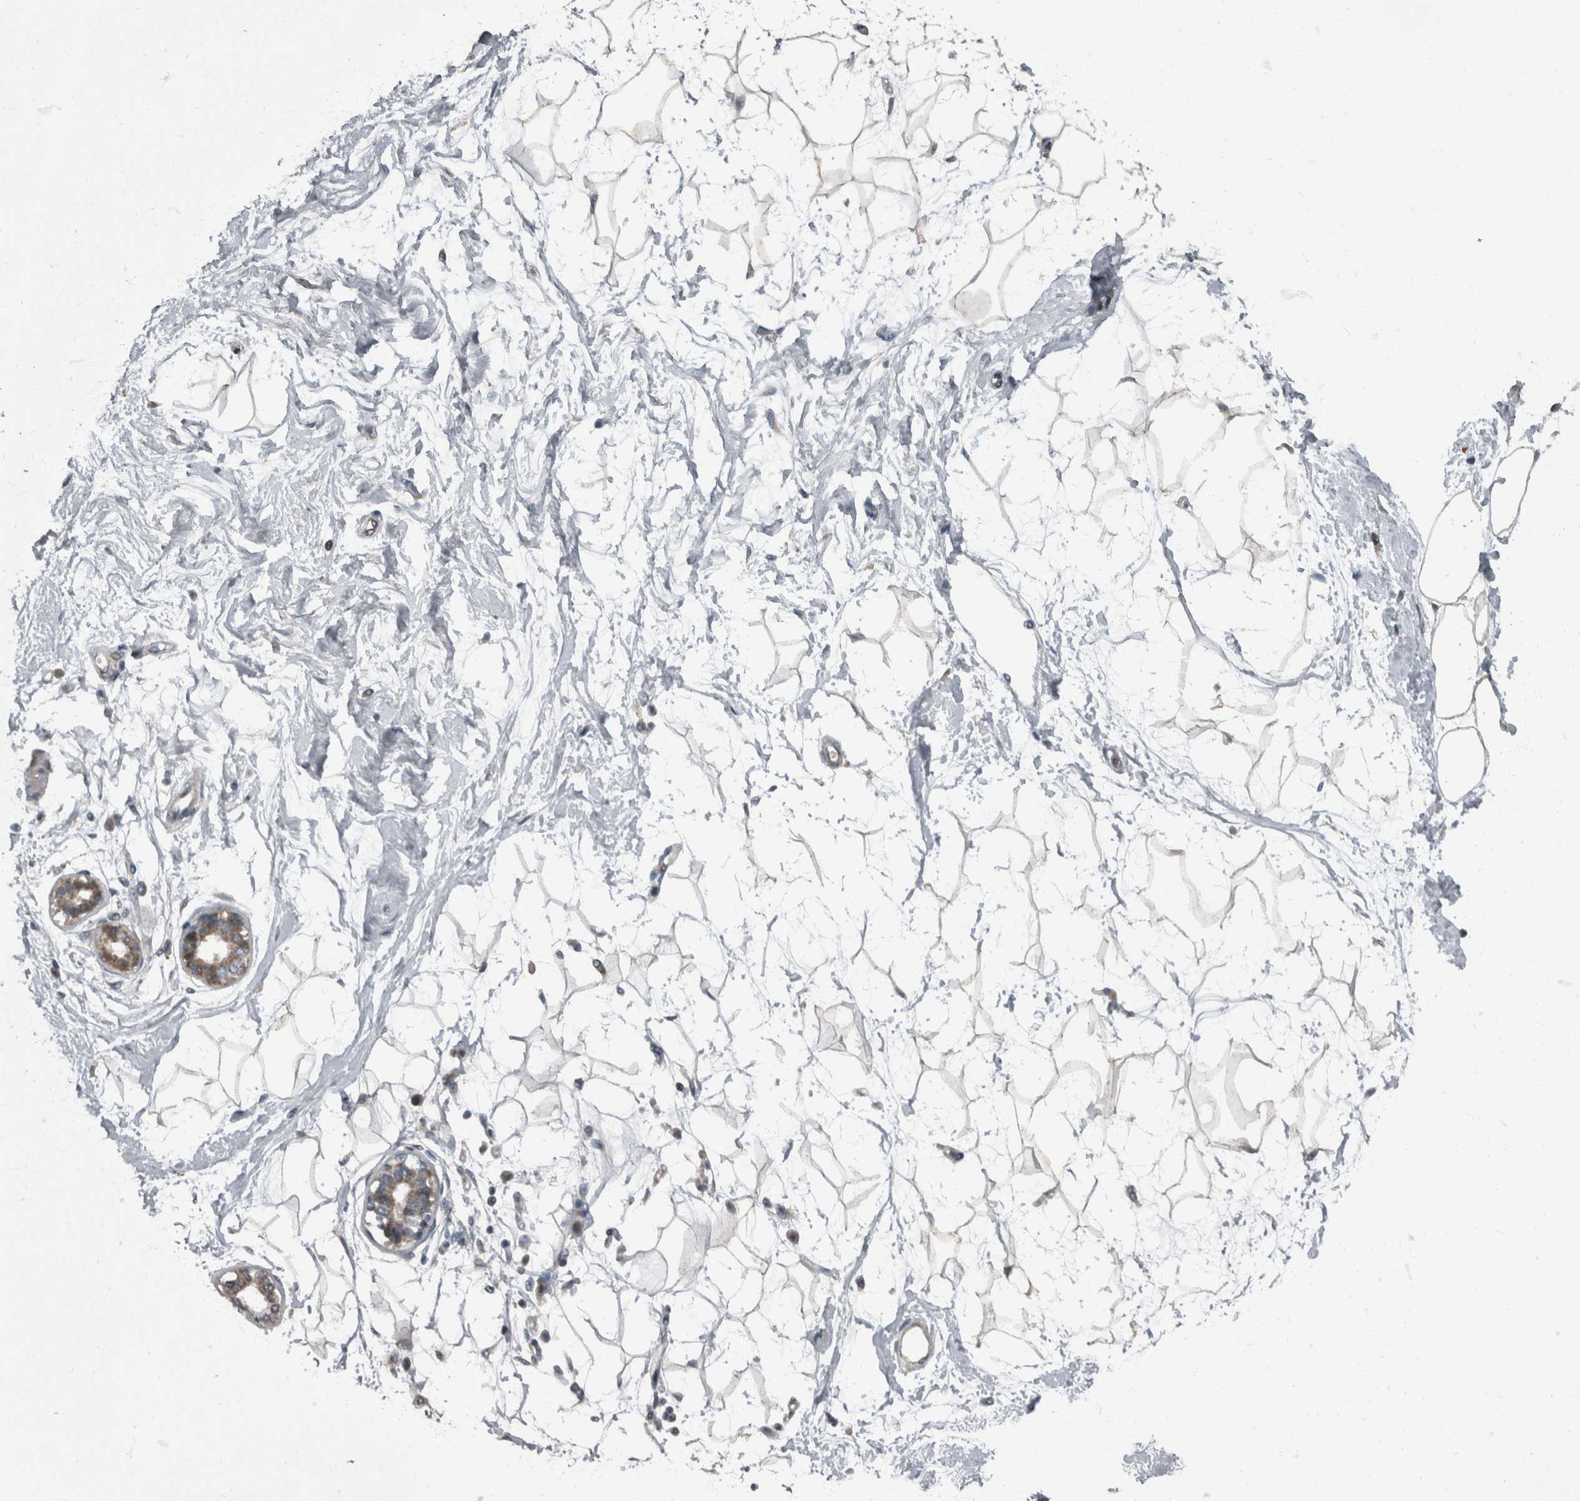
{"staining": {"intensity": "negative", "quantity": "none", "location": "none"}, "tissue": "breast", "cell_type": "Adipocytes", "image_type": "normal", "snomed": [{"axis": "morphology", "description": "Normal tissue, NOS"}, {"axis": "topography", "description": "Breast"}], "caption": "High power microscopy histopathology image of an IHC photomicrograph of benign breast, revealing no significant positivity in adipocytes. (Stains: DAB (3,3'-diaminobenzidine) immunohistochemistry with hematoxylin counter stain, Microscopy: brightfield microscopy at high magnification).", "gene": "RABGGTB", "patient": {"sex": "female", "age": 45}}